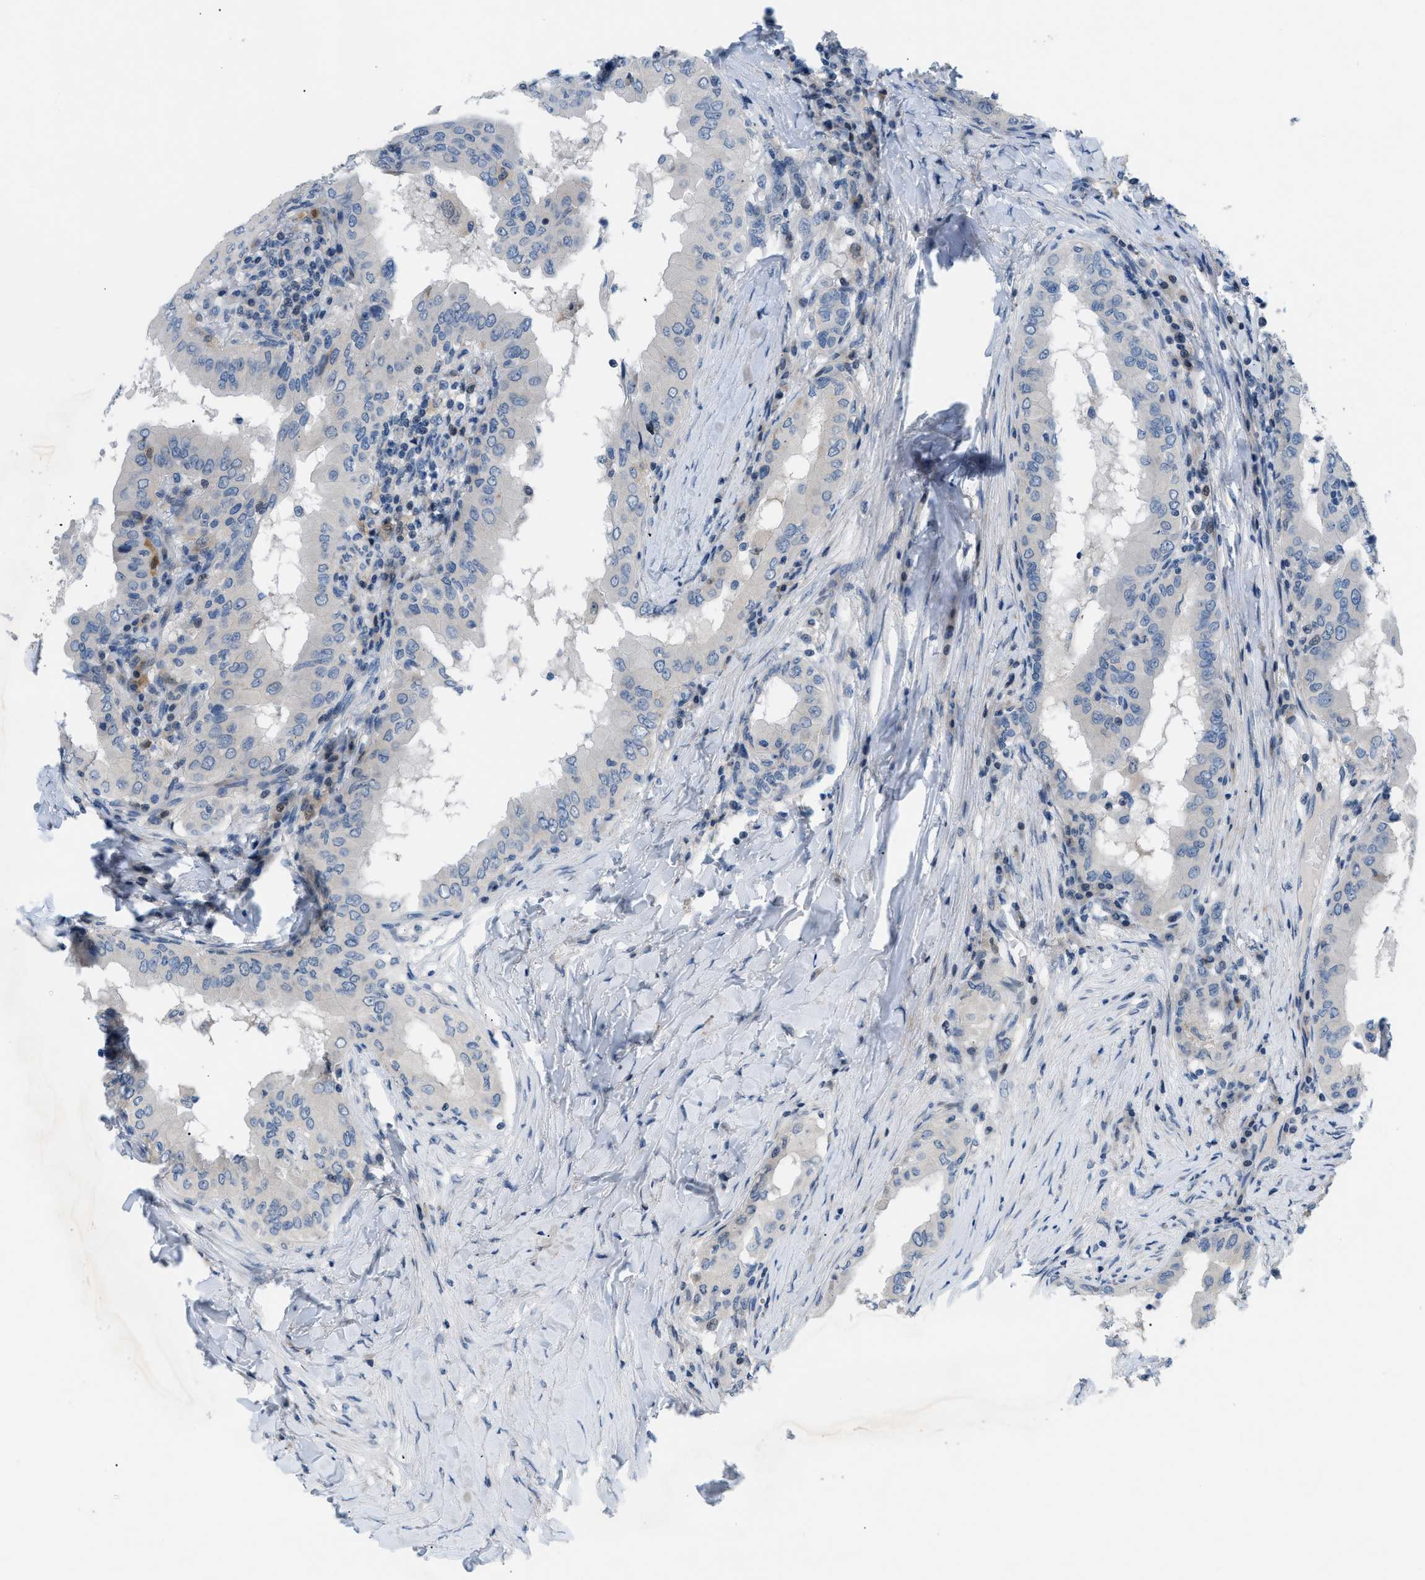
{"staining": {"intensity": "negative", "quantity": "none", "location": "none"}, "tissue": "thyroid cancer", "cell_type": "Tumor cells", "image_type": "cancer", "snomed": [{"axis": "morphology", "description": "Papillary adenocarcinoma, NOS"}, {"axis": "topography", "description": "Thyroid gland"}], "caption": "High power microscopy histopathology image of an immunohistochemistry (IHC) photomicrograph of thyroid papillary adenocarcinoma, revealing no significant expression in tumor cells. (Stains: DAB (3,3'-diaminobenzidine) immunohistochemistry (IHC) with hematoxylin counter stain, Microscopy: brightfield microscopy at high magnification).", "gene": "FDCSP", "patient": {"sex": "male", "age": 33}}